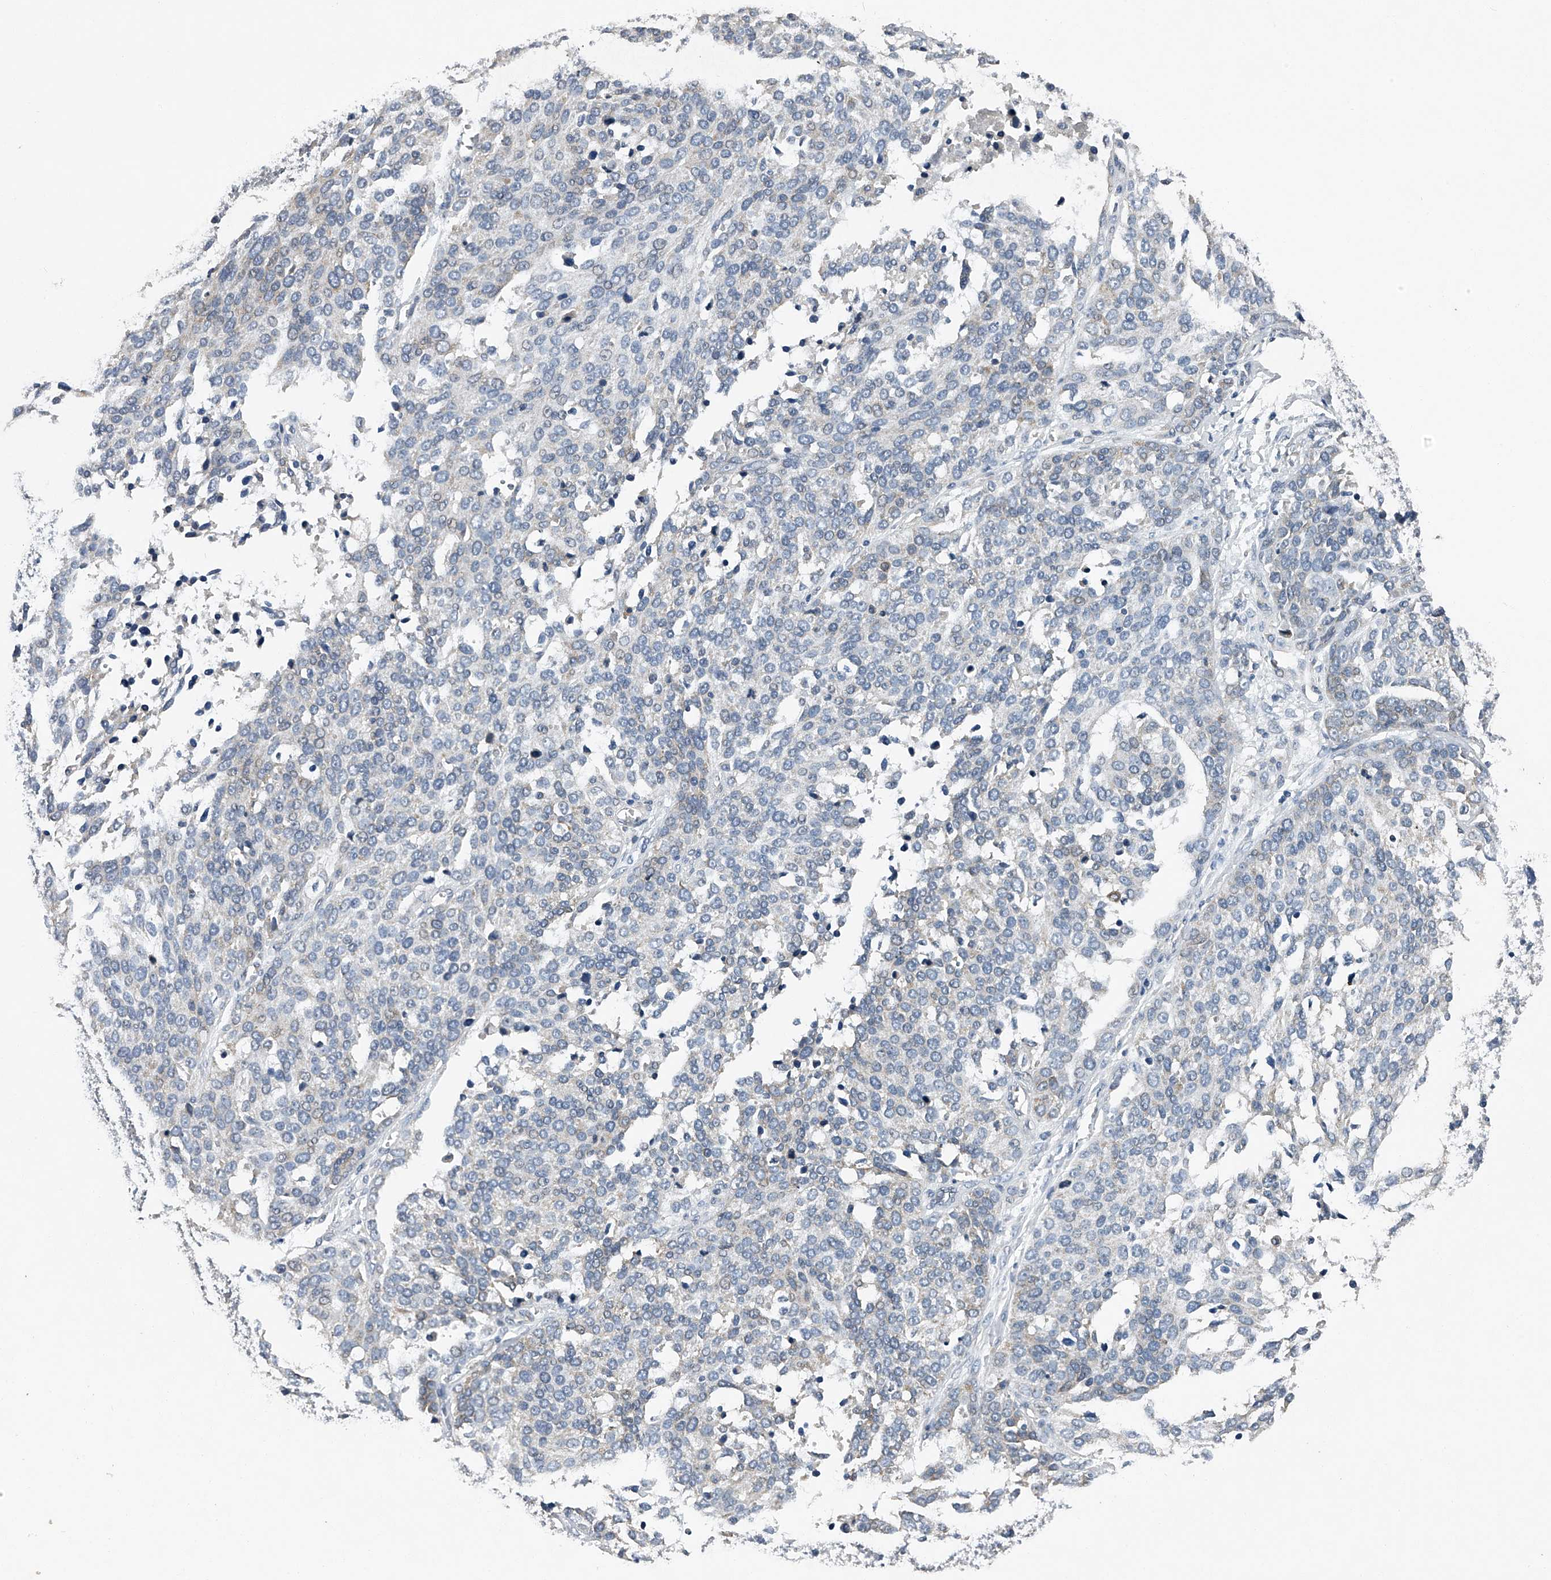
{"staining": {"intensity": "negative", "quantity": "none", "location": "none"}, "tissue": "ovarian cancer", "cell_type": "Tumor cells", "image_type": "cancer", "snomed": [{"axis": "morphology", "description": "Cystadenocarcinoma, serous, NOS"}, {"axis": "topography", "description": "Ovary"}], "caption": "Protein analysis of ovarian cancer (serous cystadenocarcinoma) exhibits no significant expression in tumor cells.", "gene": "RNF5", "patient": {"sex": "female", "age": 44}}